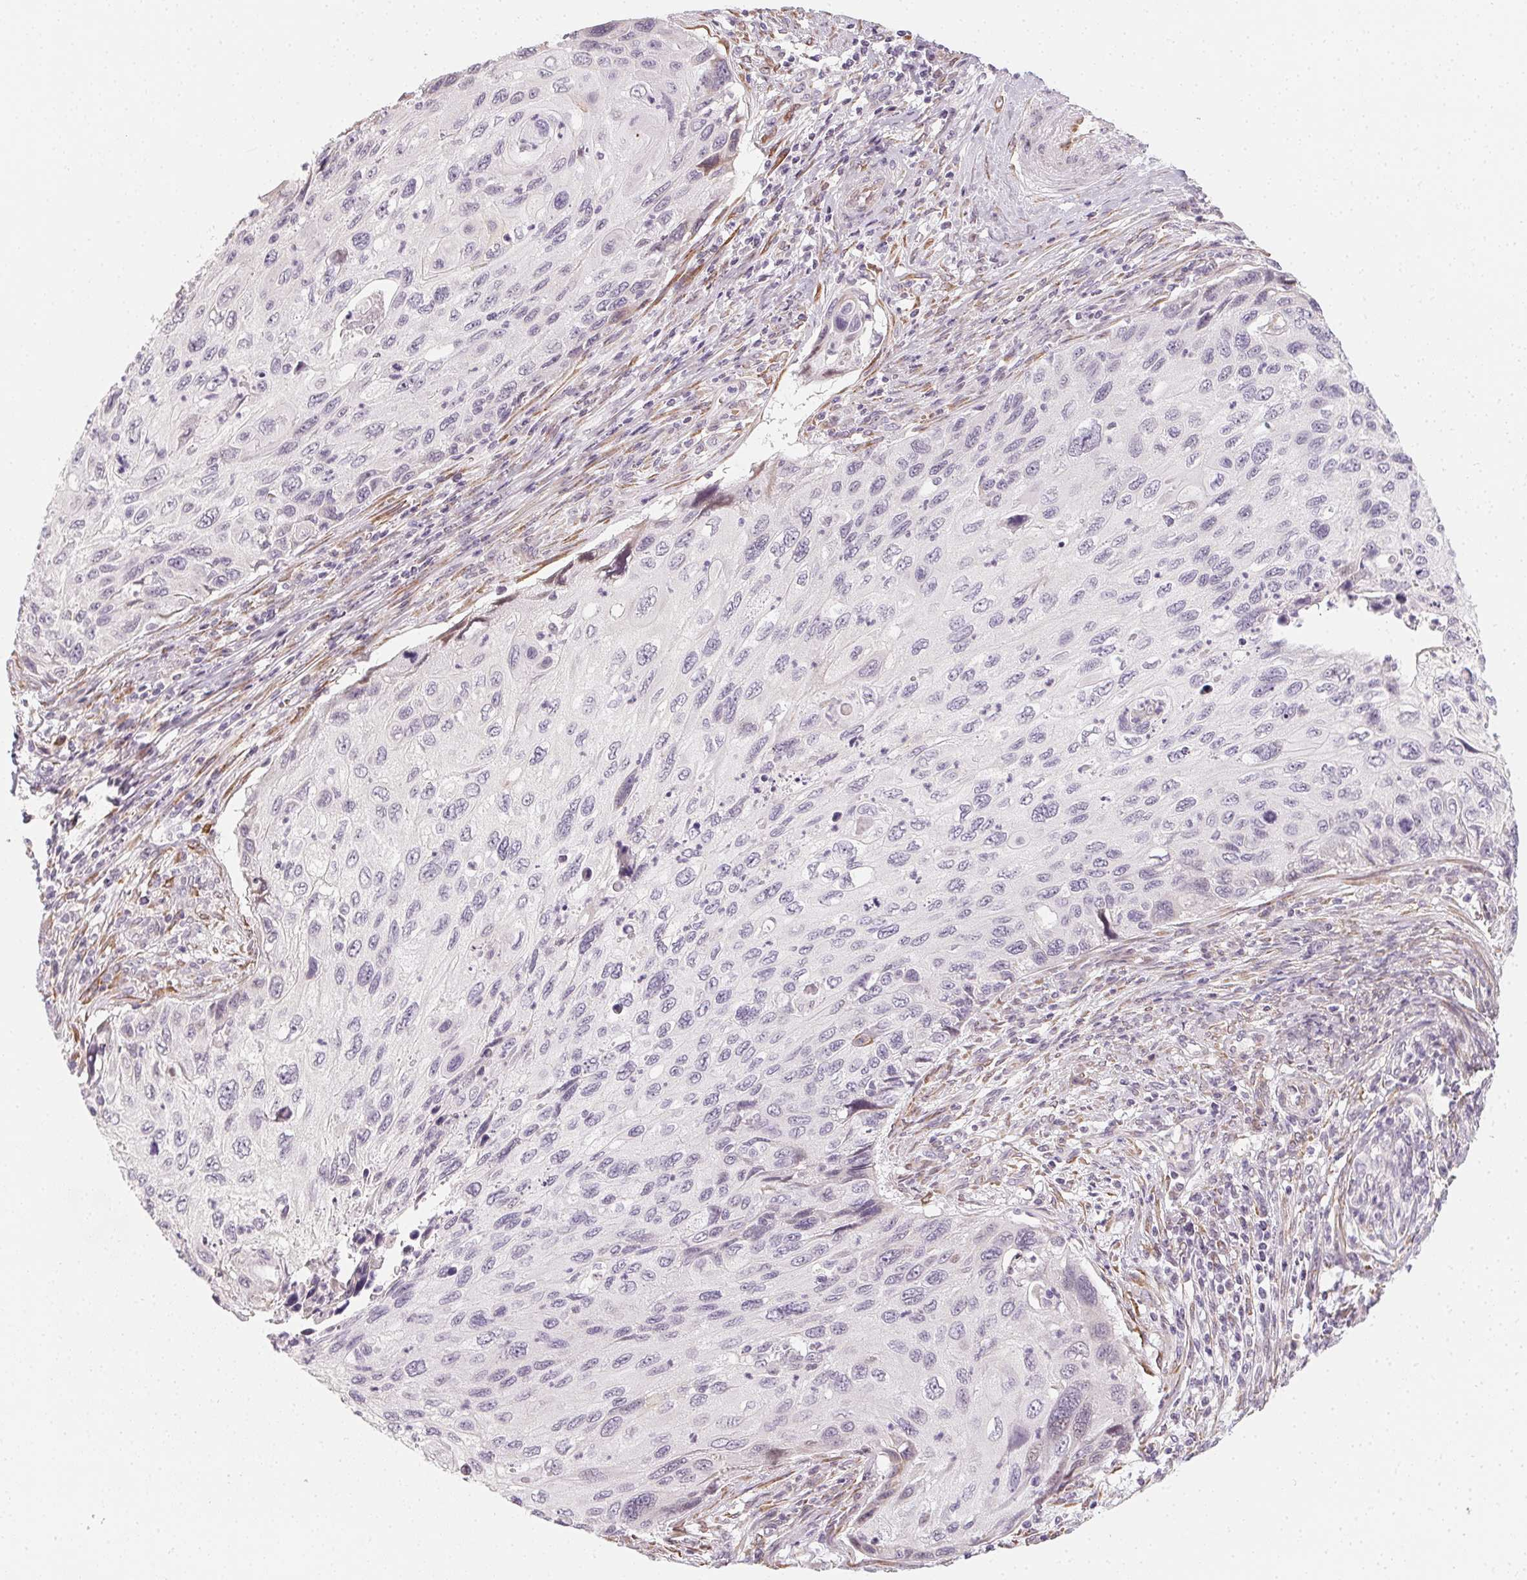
{"staining": {"intensity": "negative", "quantity": "none", "location": "none"}, "tissue": "cervical cancer", "cell_type": "Tumor cells", "image_type": "cancer", "snomed": [{"axis": "morphology", "description": "Squamous cell carcinoma, NOS"}, {"axis": "topography", "description": "Cervix"}], "caption": "Protein analysis of cervical cancer (squamous cell carcinoma) demonstrates no significant expression in tumor cells.", "gene": "CCDC96", "patient": {"sex": "female", "age": 70}}